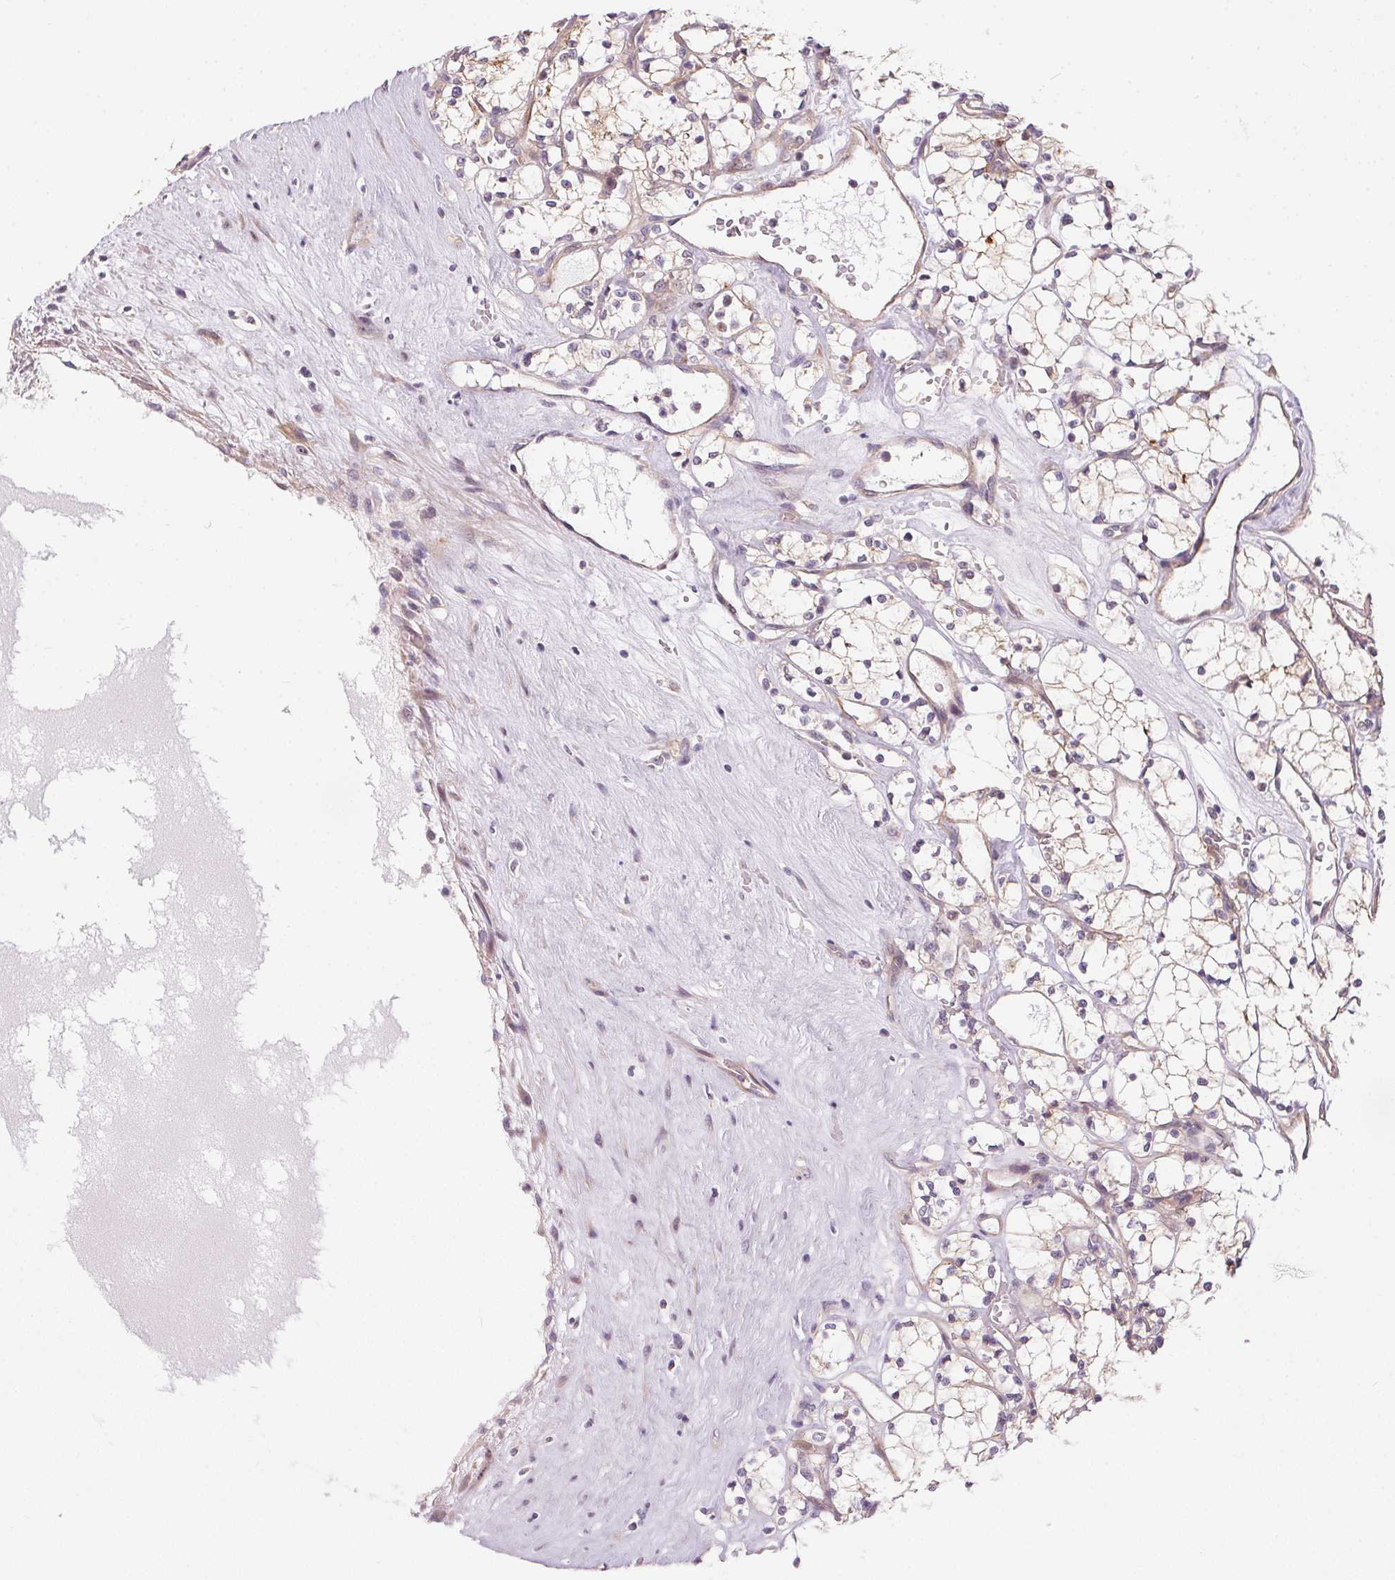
{"staining": {"intensity": "weak", "quantity": "<25%", "location": "cytoplasmic/membranous"}, "tissue": "renal cancer", "cell_type": "Tumor cells", "image_type": "cancer", "snomed": [{"axis": "morphology", "description": "Adenocarcinoma, NOS"}, {"axis": "topography", "description": "Kidney"}], "caption": "A micrograph of renal cancer stained for a protein reveals no brown staining in tumor cells. (Stains: DAB immunohistochemistry (IHC) with hematoxylin counter stain, Microscopy: brightfield microscopy at high magnification).", "gene": "UNC13B", "patient": {"sex": "female", "age": 69}}